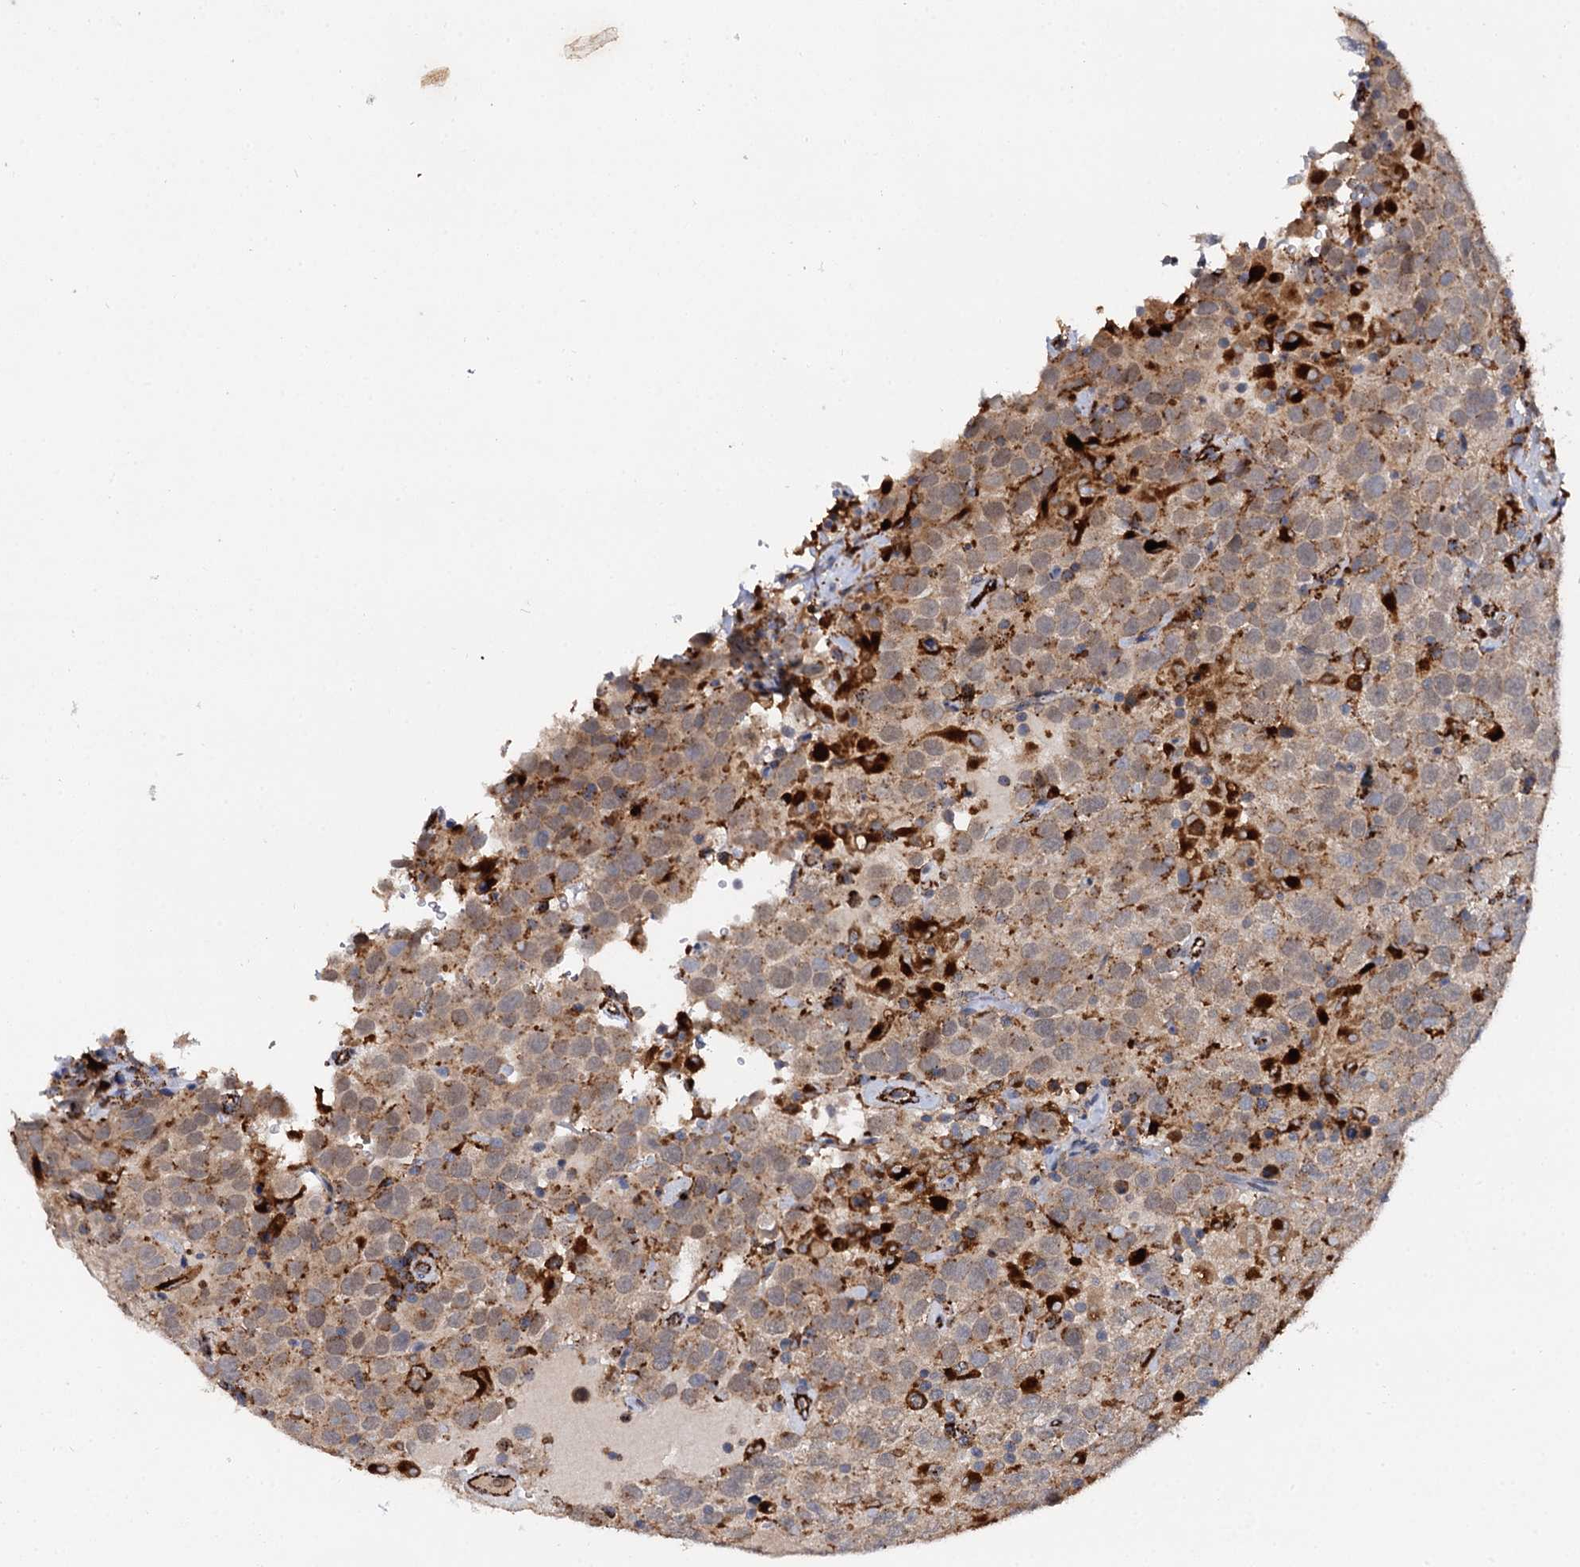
{"staining": {"intensity": "weak", "quantity": "25%-75%", "location": "cytoplasmic/membranous"}, "tissue": "testis cancer", "cell_type": "Tumor cells", "image_type": "cancer", "snomed": [{"axis": "morphology", "description": "Seminoma, NOS"}, {"axis": "topography", "description": "Testis"}], "caption": "This photomicrograph demonstrates testis seminoma stained with immunohistochemistry (IHC) to label a protein in brown. The cytoplasmic/membranous of tumor cells show weak positivity for the protein. Nuclei are counter-stained blue.", "gene": "GBA1", "patient": {"sex": "male", "age": 41}}